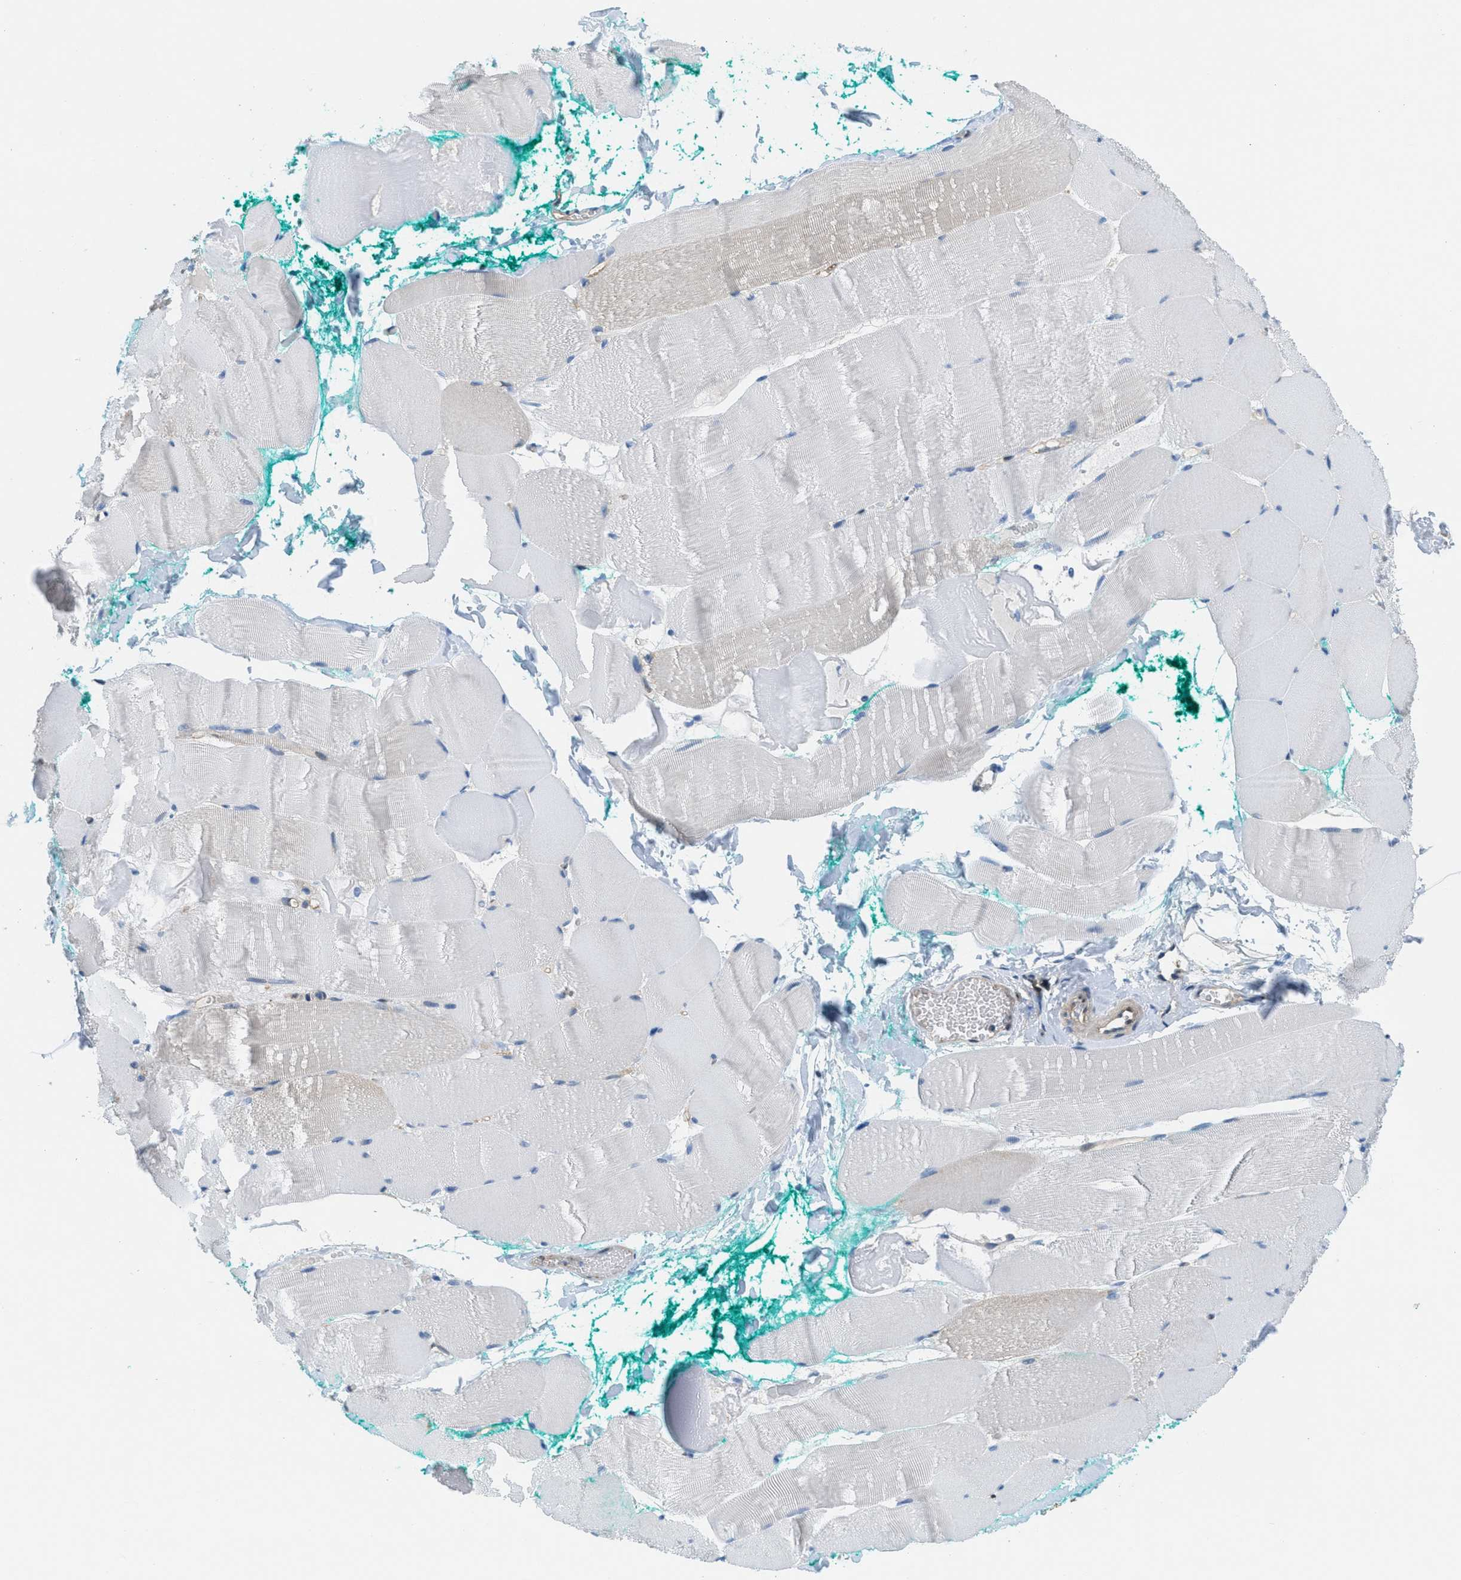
{"staining": {"intensity": "negative", "quantity": "none", "location": "none"}, "tissue": "skeletal muscle", "cell_type": "Myocytes", "image_type": "normal", "snomed": [{"axis": "morphology", "description": "Normal tissue, NOS"}, {"axis": "morphology", "description": "Squamous cell carcinoma, NOS"}, {"axis": "topography", "description": "Skeletal muscle"}], "caption": "Immunohistochemistry (IHC) image of normal skeletal muscle stained for a protein (brown), which exhibits no positivity in myocytes. The staining is performed using DAB (3,3'-diaminobenzidine) brown chromogen with nuclei counter-stained in using hematoxylin.", "gene": "PIP5K1C", "patient": {"sex": "male", "age": 51}}